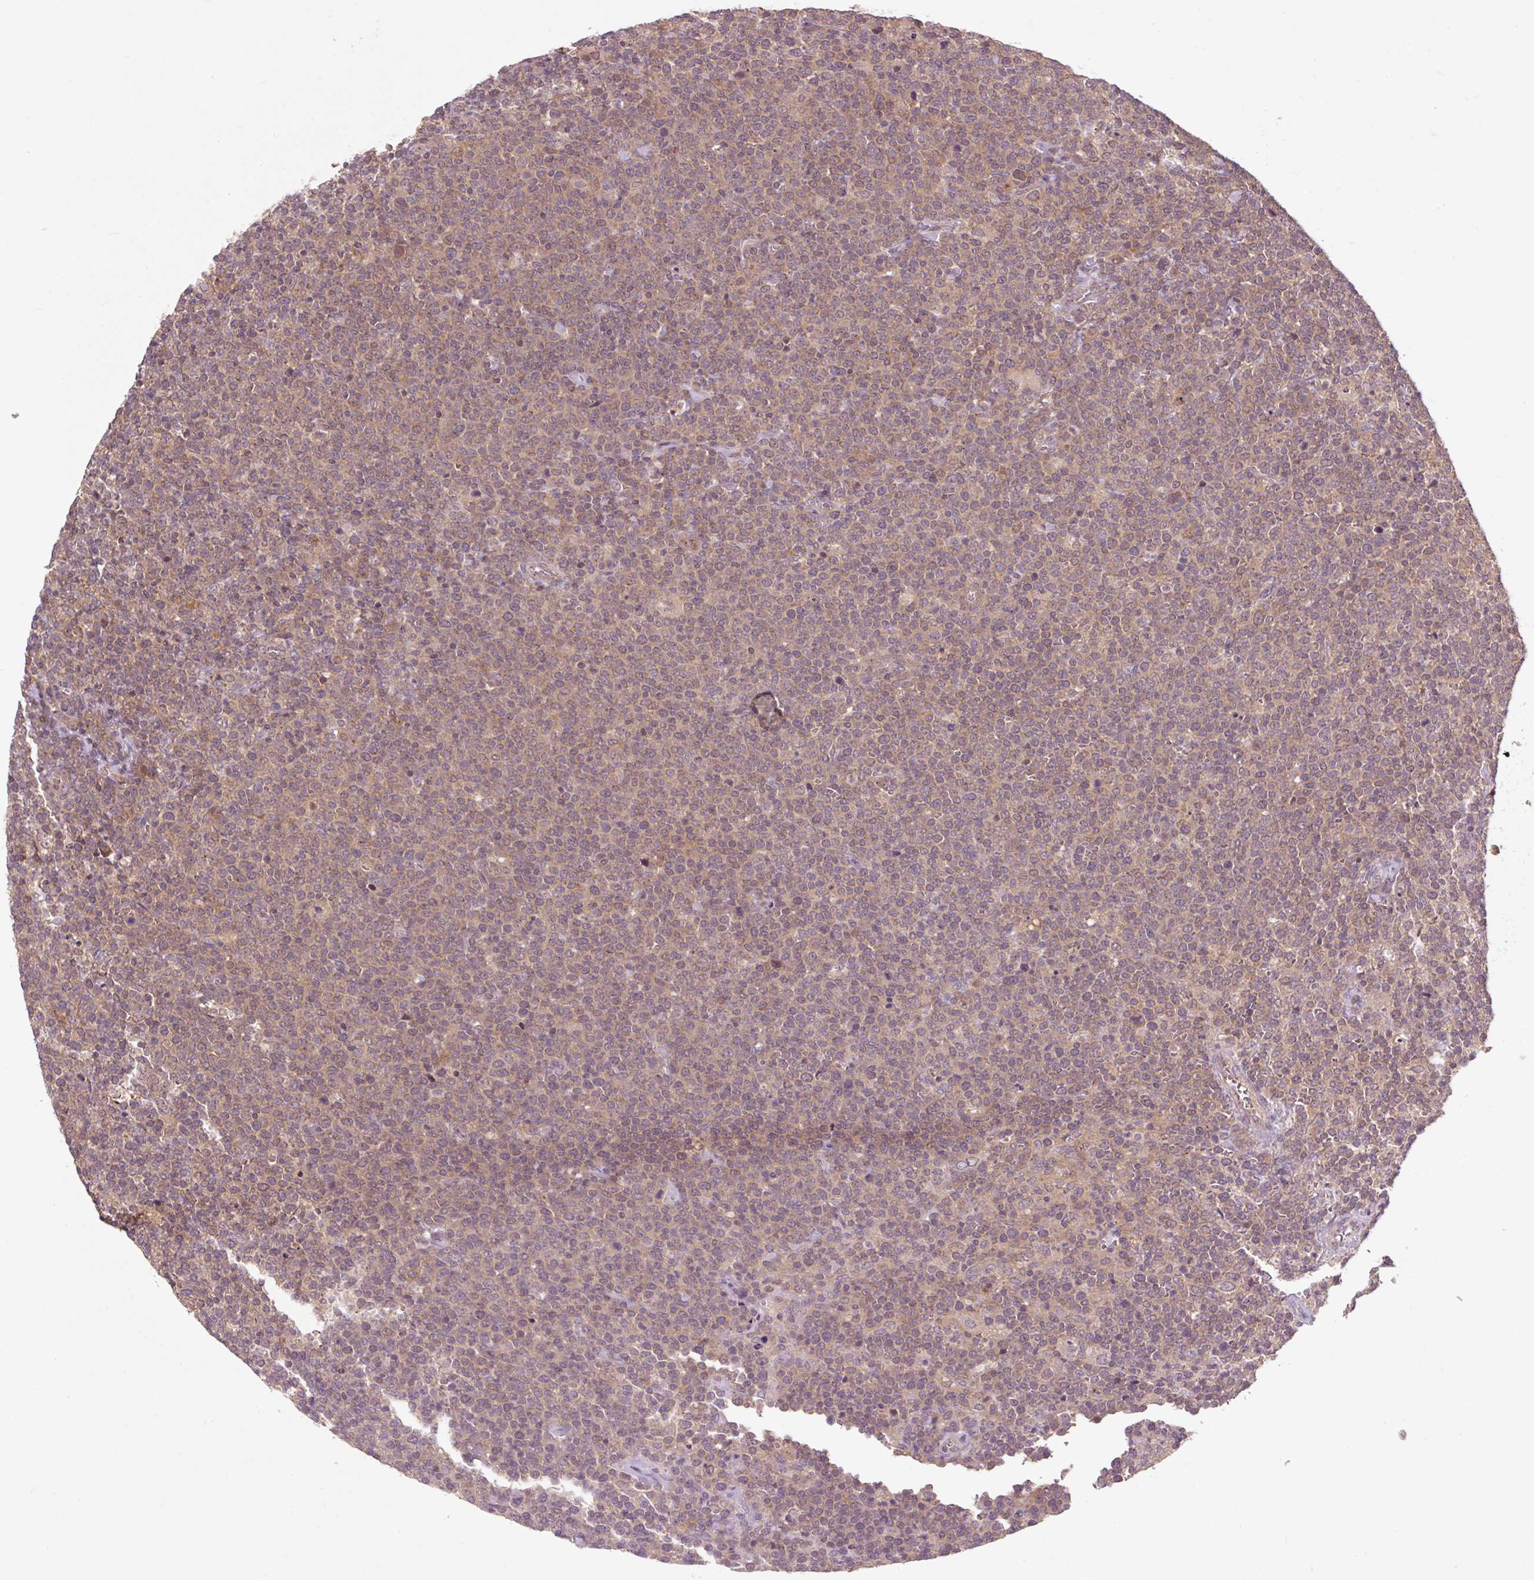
{"staining": {"intensity": "weak", "quantity": "25%-75%", "location": "cytoplasmic/membranous"}, "tissue": "lymphoma", "cell_type": "Tumor cells", "image_type": "cancer", "snomed": [{"axis": "morphology", "description": "Malignant lymphoma, non-Hodgkin's type, High grade"}, {"axis": "topography", "description": "Lymph node"}], "caption": "Protein staining exhibits weak cytoplasmic/membranous positivity in about 25%-75% of tumor cells in lymphoma.", "gene": "MMS19", "patient": {"sex": "male", "age": 61}}